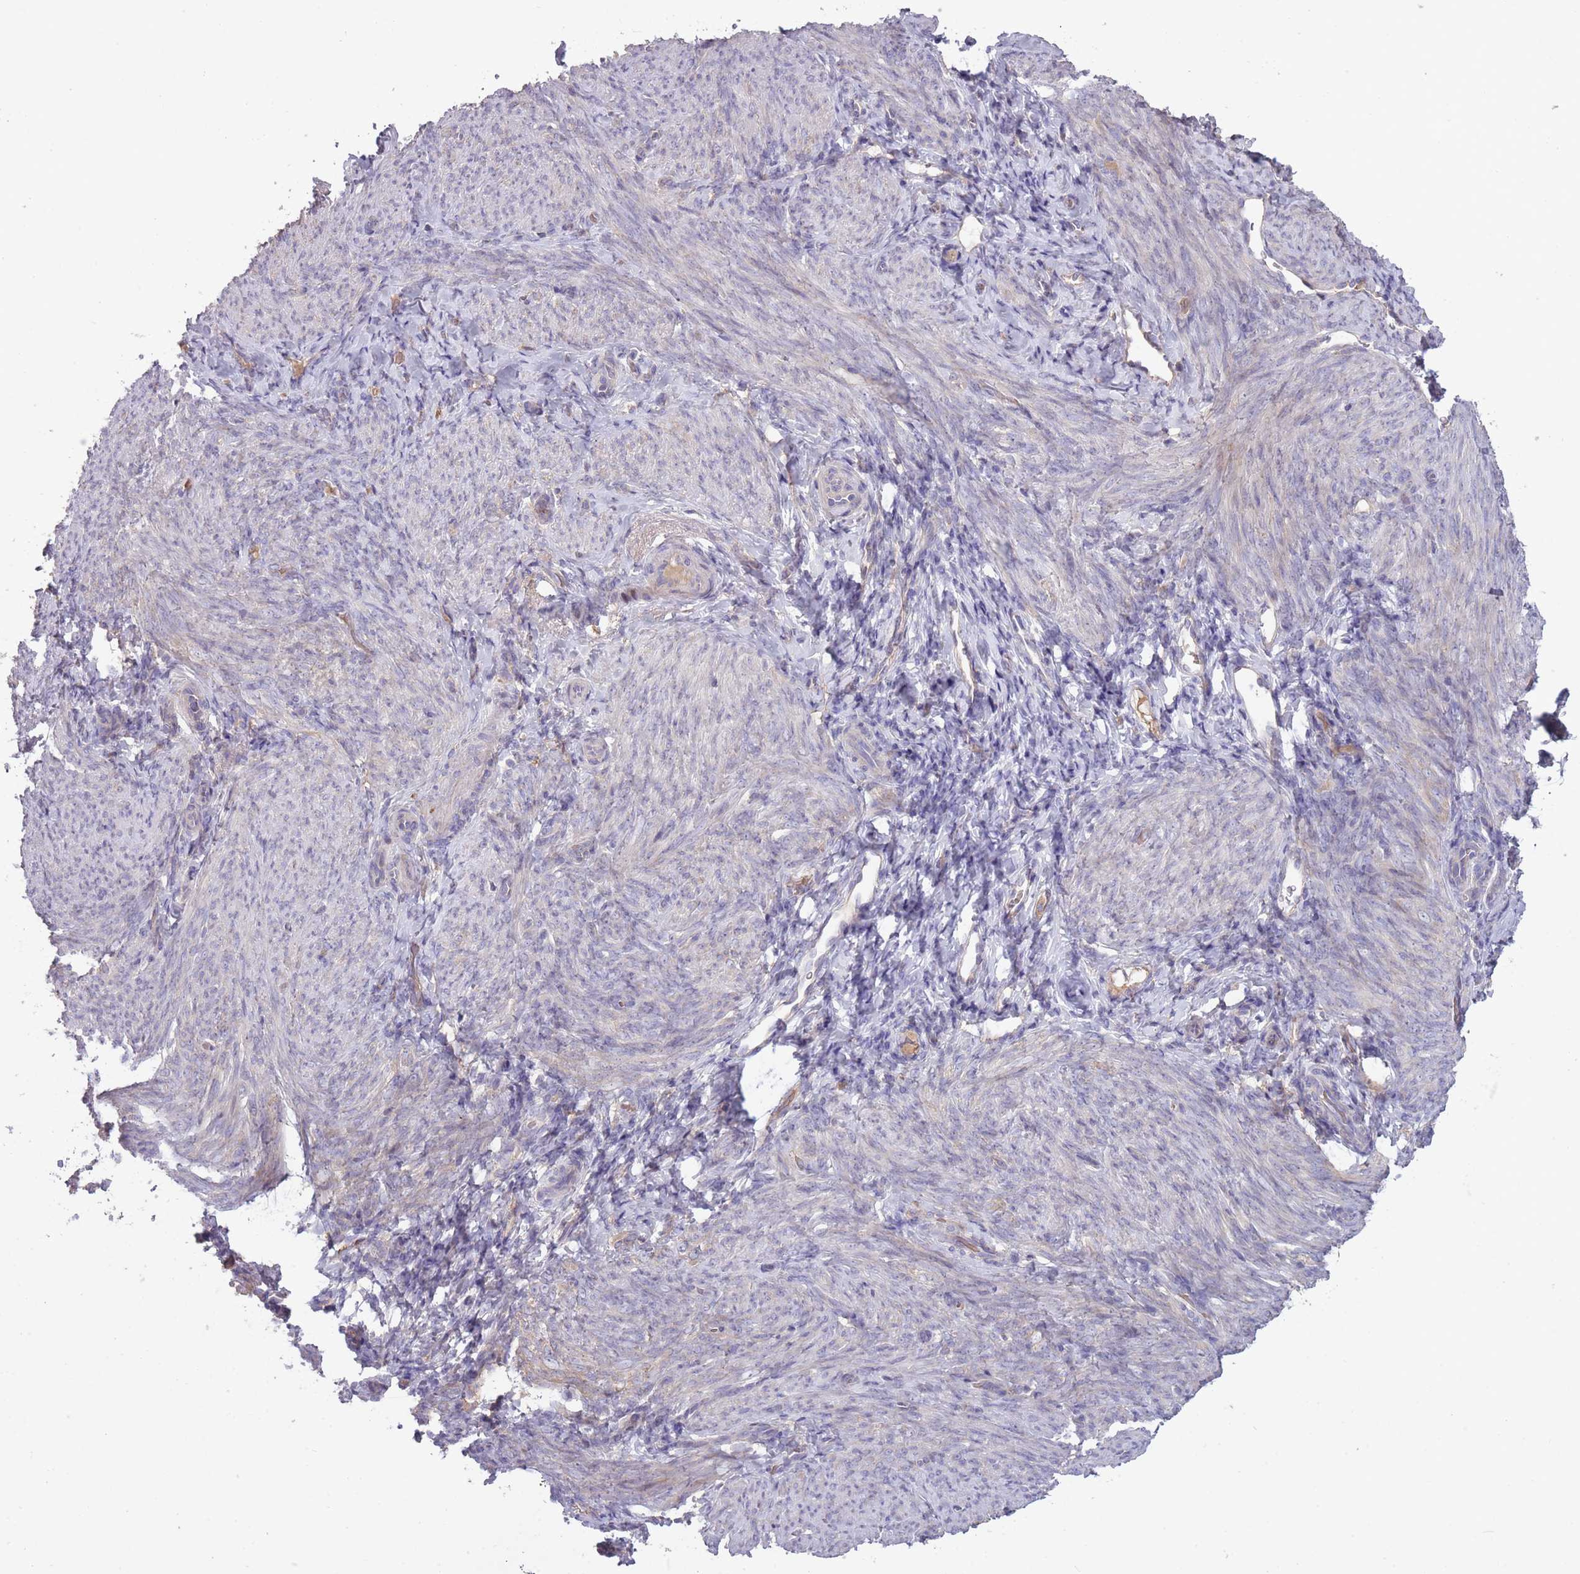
{"staining": {"intensity": "negative", "quantity": "none", "location": "none"}, "tissue": "endometrium", "cell_type": "Cells in endometrial stroma", "image_type": "normal", "snomed": [{"axis": "morphology", "description": "Normal tissue, NOS"}, {"axis": "topography", "description": "Endometrium"}], "caption": "Cells in endometrial stroma are negative for protein expression in unremarkable human endometrium. Nuclei are stained in blue.", "gene": "OR2V1", "patient": {"sex": "female", "age": 65}}